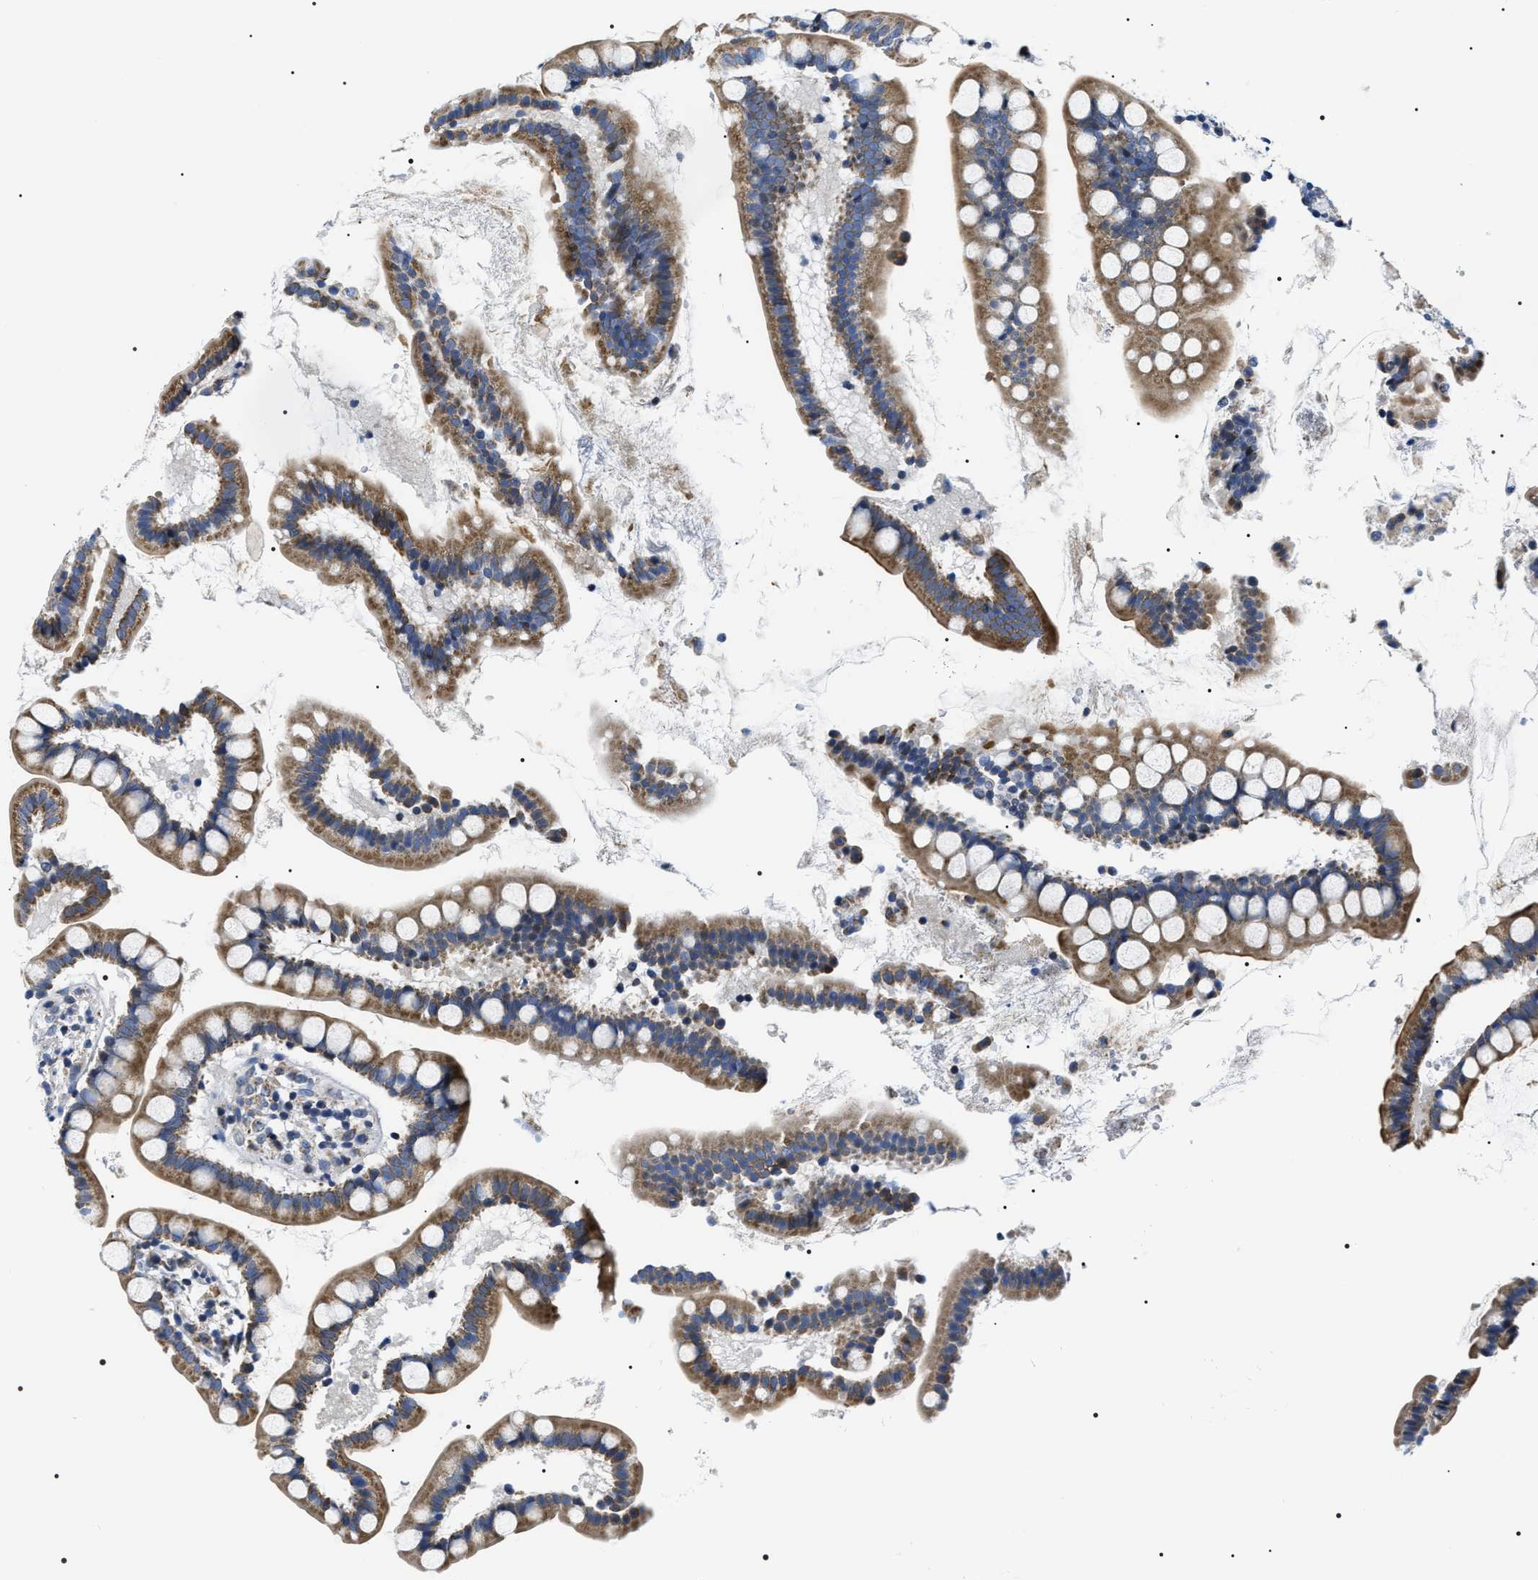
{"staining": {"intensity": "moderate", "quantity": ">75%", "location": "cytoplasmic/membranous"}, "tissue": "small intestine", "cell_type": "Glandular cells", "image_type": "normal", "snomed": [{"axis": "morphology", "description": "Normal tissue, NOS"}, {"axis": "topography", "description": "Small intestine"}], "caption": "Small intestine stained with a brown dye exhibits moderate cytoplasmic/membranous positive staining in about >75% of glandular cells.", "gene": "NTMT1", "patient": {"sex": "female", "age": 84}}